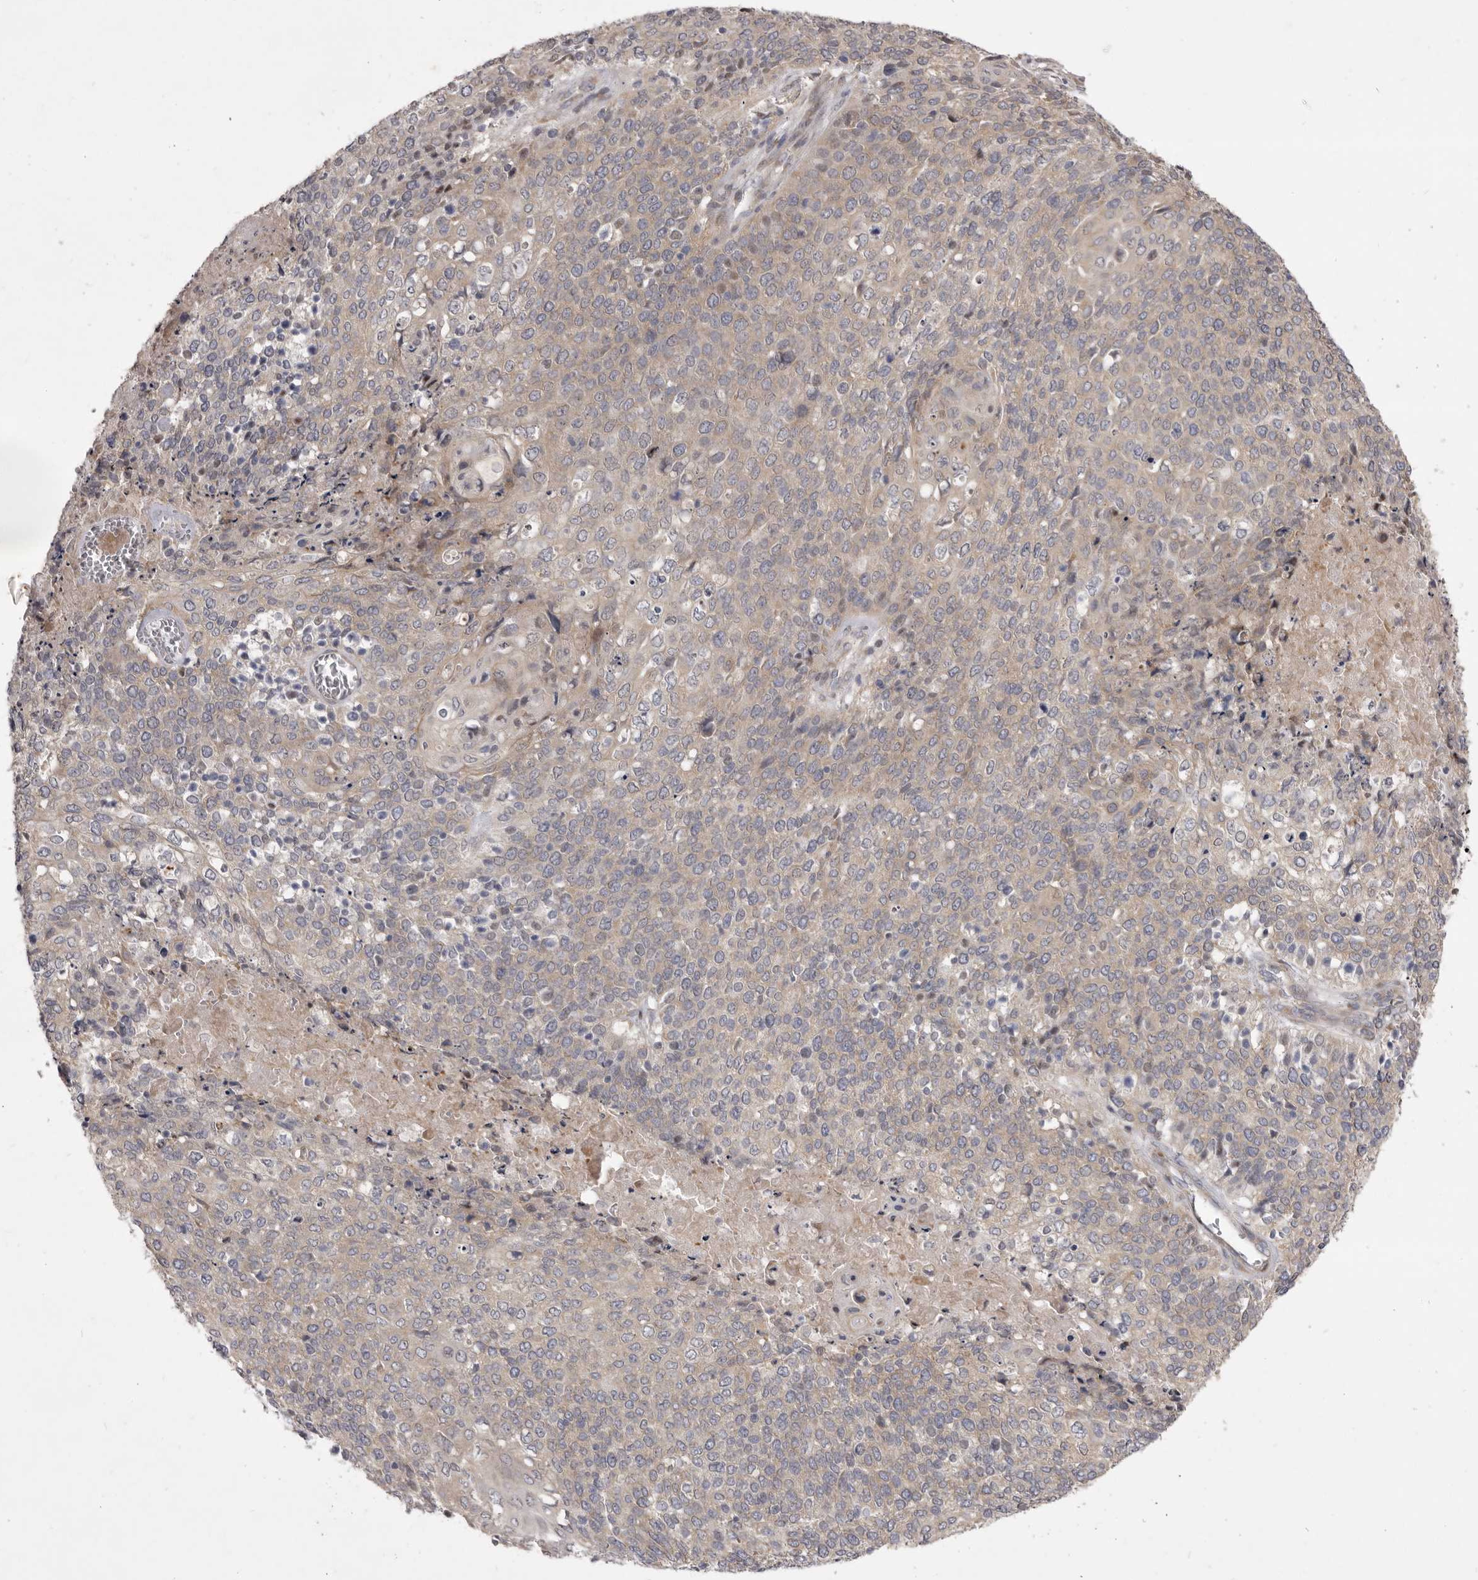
{"staining": {"intensity": "weak", "quantity": "25%-75%", "location": "cytoplasmic/membranous"}, "tissue": "cervical cancer", "cell_type": "Tumor cells", "image_type": "cancer", "snomed": [{"axis": "morphology", "description": "Squamous cell carcinoma, NOS"}, {"axis": "topography", "description": "Cervix"}], "caption": "A photomicrograph of human cervical cancer stained for a protein demonstrates weak cytoplasmic/membranous brown staining in tumor cells.", "gene": "TBC1D8B", "patient": {"sex": "female", "age": 39}}